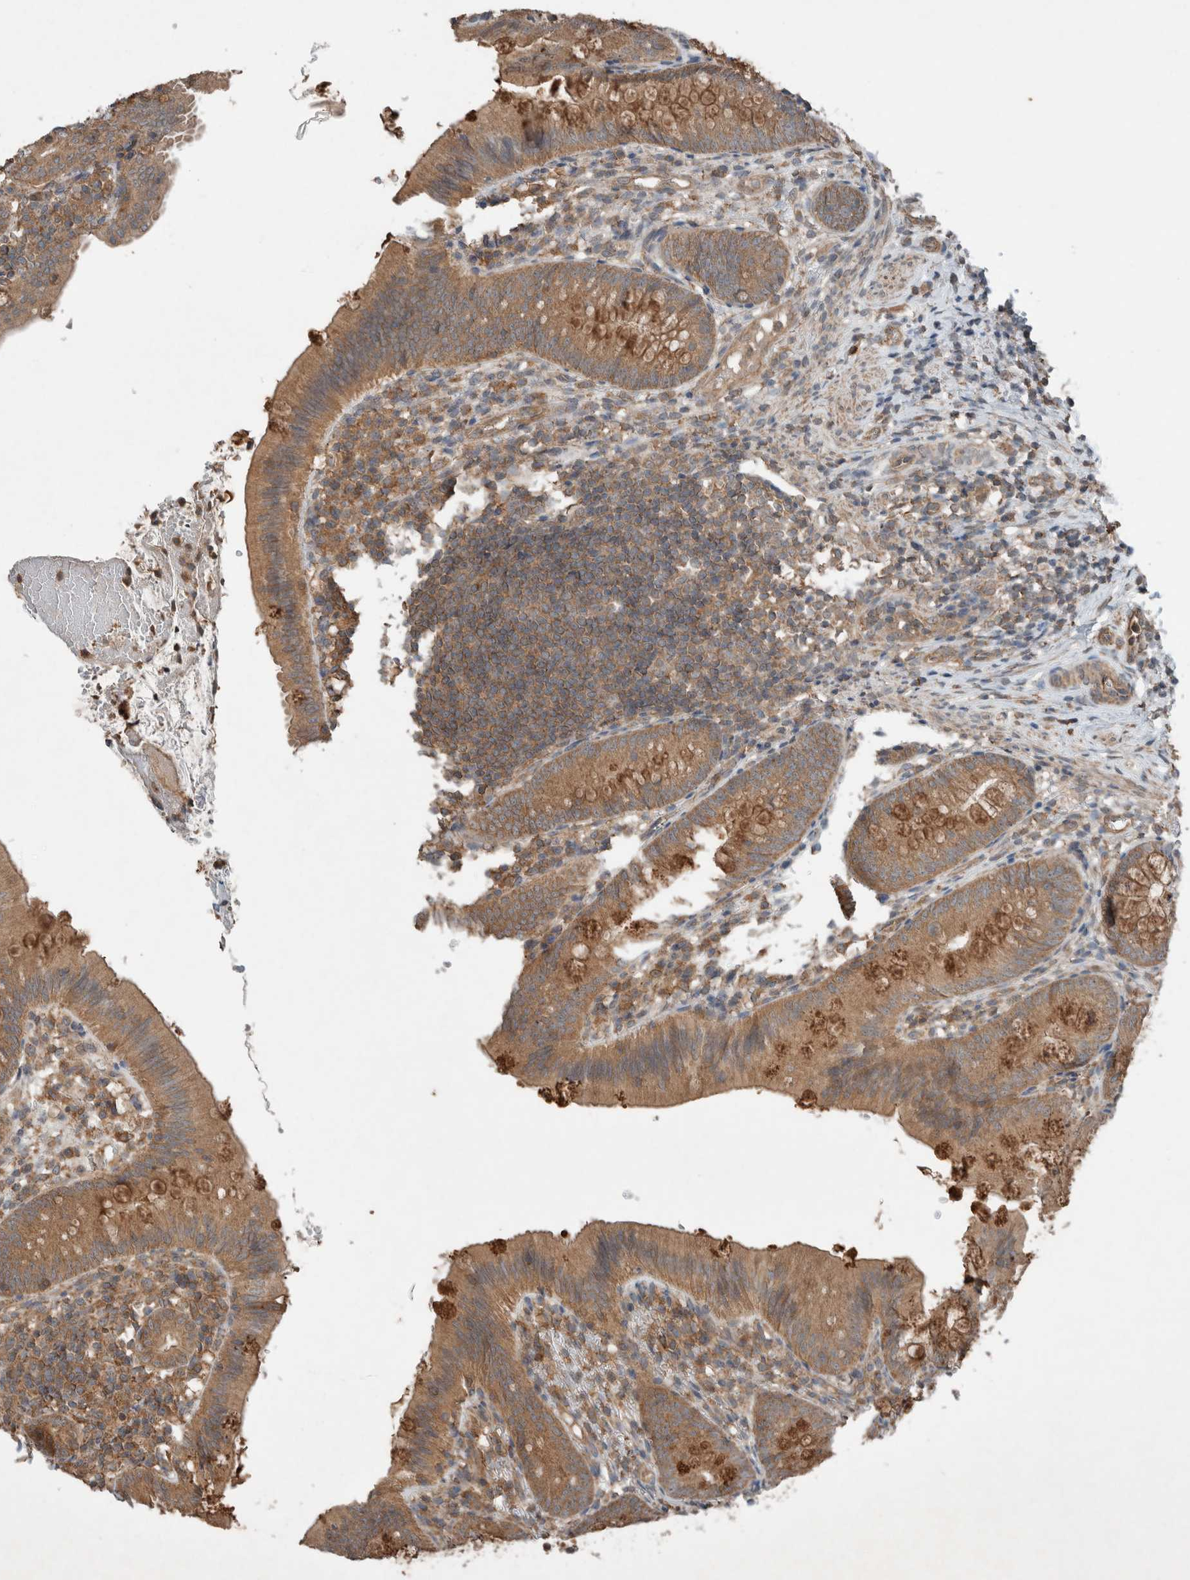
{"staining": {"intensity": "moderate", "quantity": ">75%", "location": "cytoplasmic/membranous"}, "tissue": "appendix", "cell_type": "Glandular cells", "image_type": "normal", "snomed": [{"axis": "morphology", "description": "Normal tissue, NOS"}, {"axis": "topography", "description": "Appendix"}], "caption": "Protein expression analysis of normal human appendix reveals moderate cytoplasmic/membranous positivity in about >75% of glandular cells. (brown staining indicates protein expression, while blue staining denotes nuclei).", "gene": "KLK14", "patient": {"sex": "male", "age": 1}}